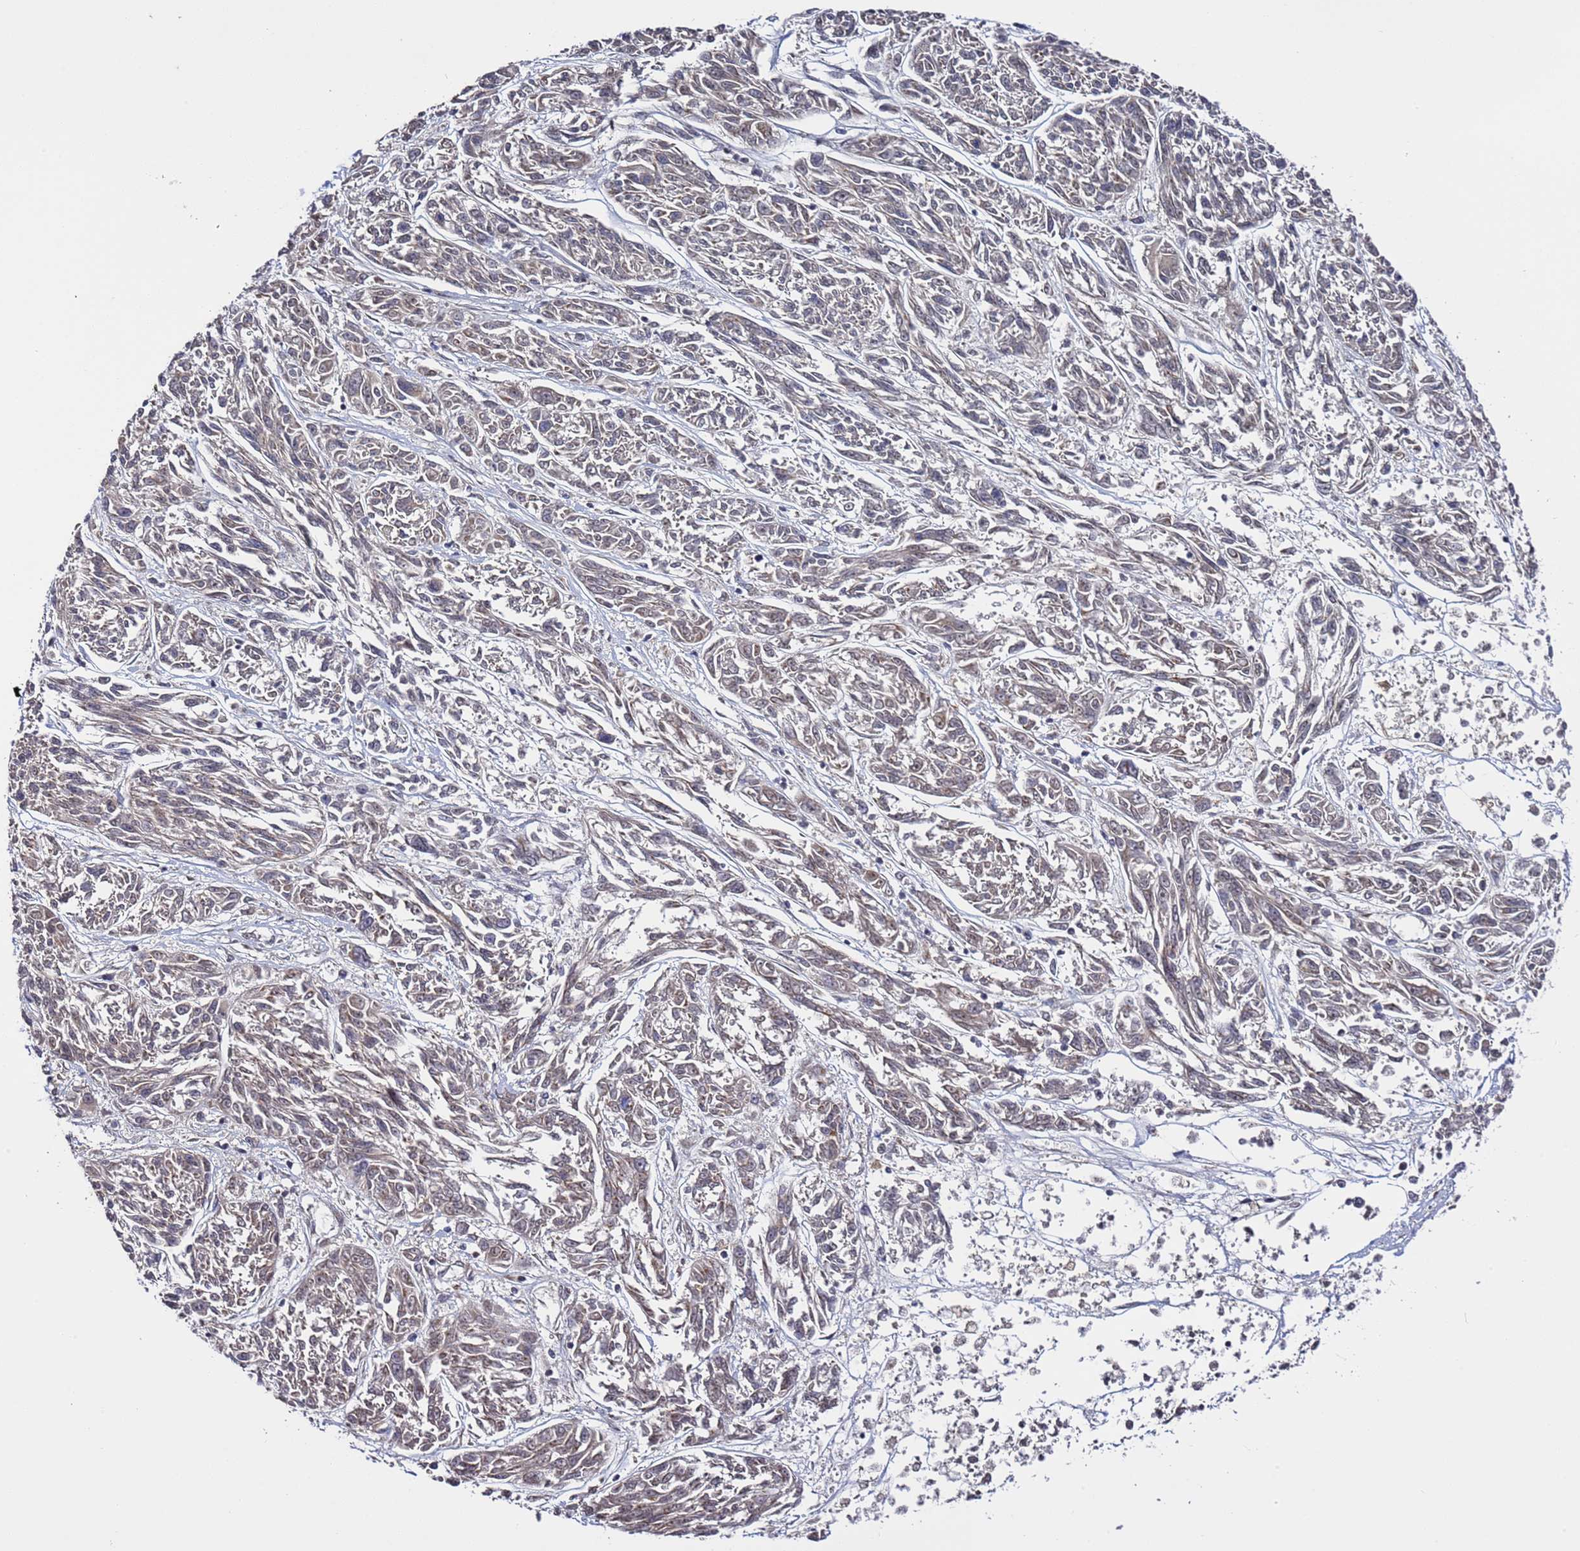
{"staining": {"intensity": "weak", "quantity": "25%-75%", "location": "cytoplasmic/membranous"}, "tissue": "melanoma", "cell_type": "Tumor cells", "image_type": "cancer", "snomed": [{"axis": "morphology", "description": "Malignant melanoma, NOS"}, {"axis": "topography", "description": "Skin"}], "caption": "IHC photomicrograph of melanoma stained for a protein (brown), which reveals low levels of weak cytoplasmic/membranous expression in about 25%-75% of tumor cells.", "gene": "POLR2D", "patient": {"sex": "male", "age": 53}}